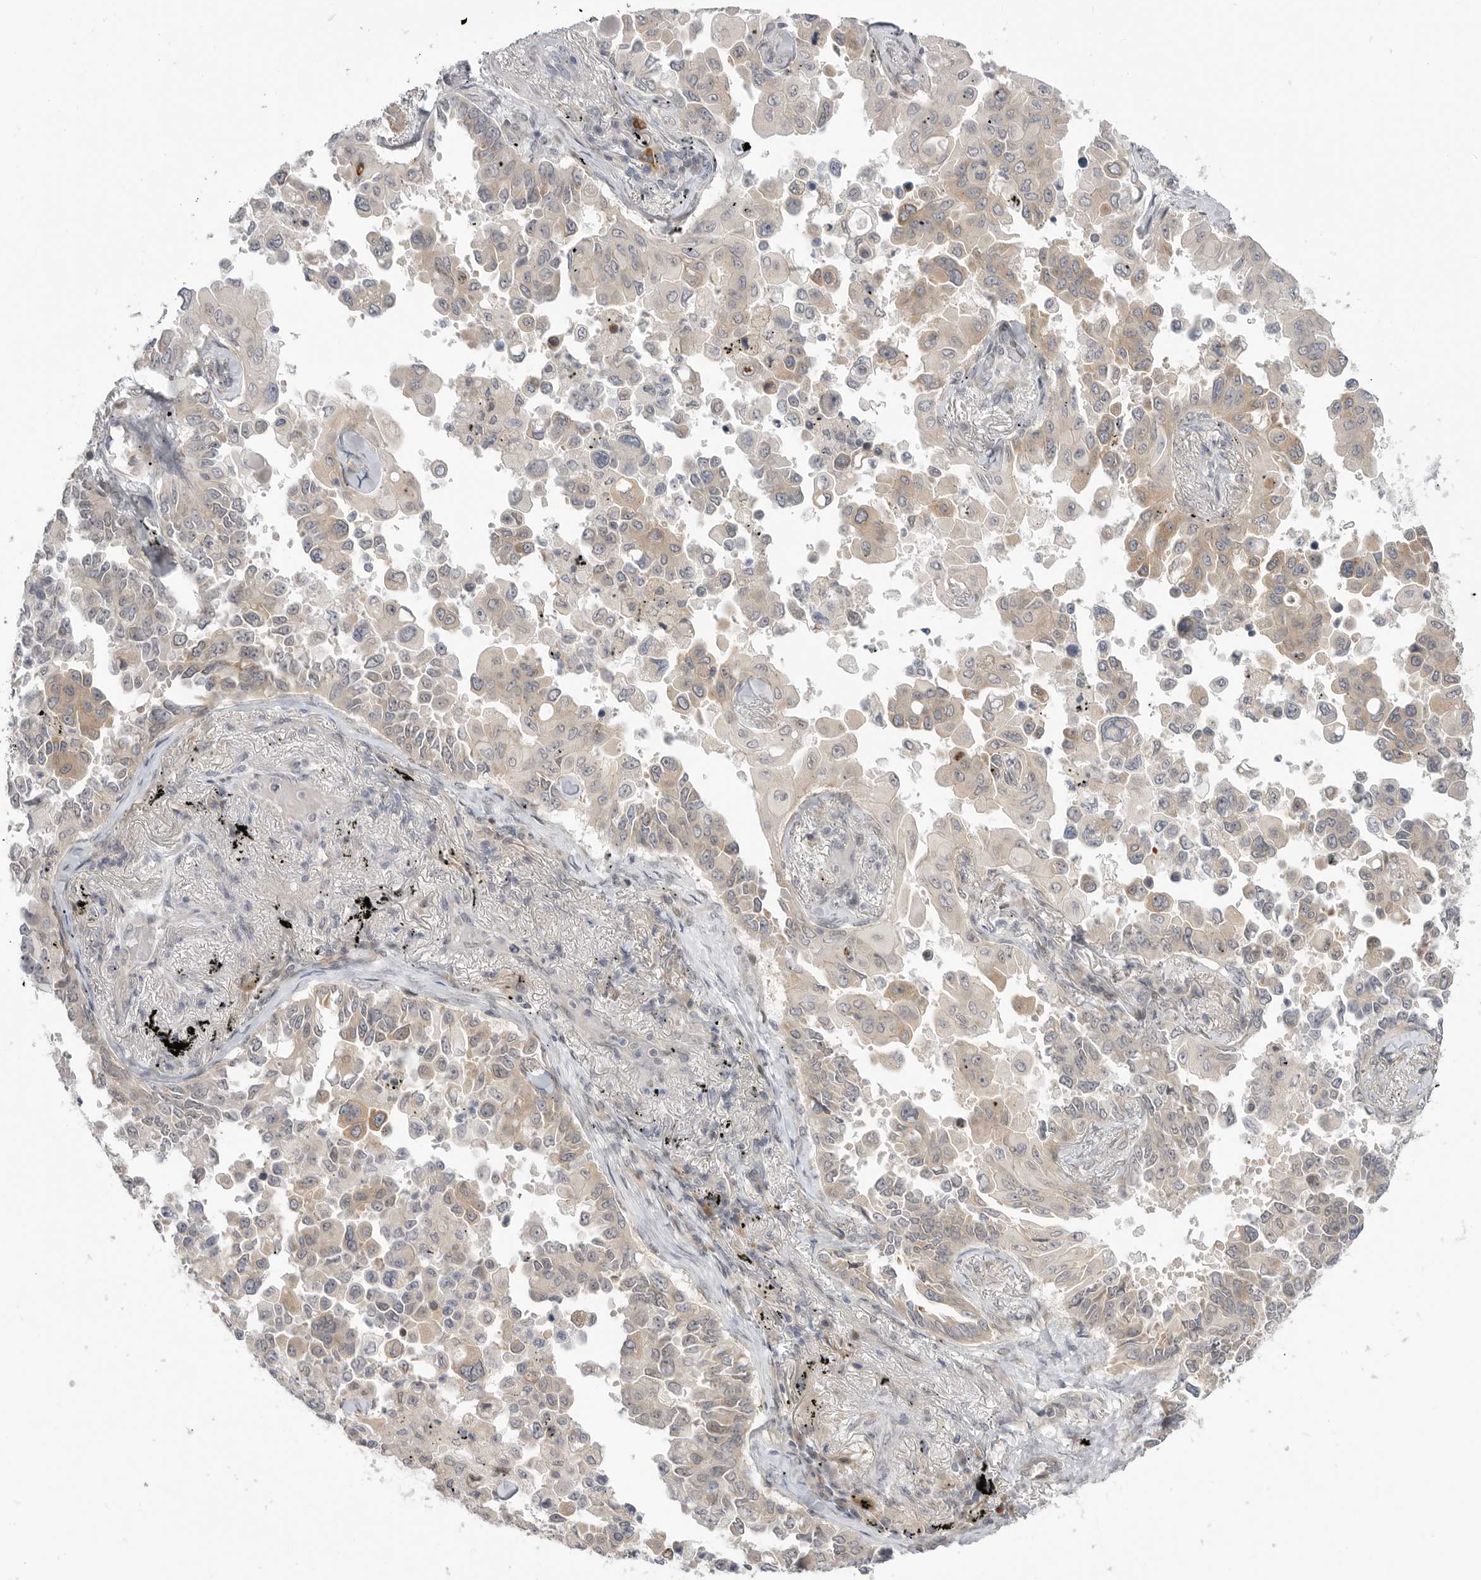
{"staining": {"intensity": "weak", "quantity": ">75%", "location": "cytoplasmic/membranous"}, "tissue": "lung cancer", "cell_type": "Tumor cells", "image_type": "cancer", "snomed": [{"axis": "morphology", "description": "Adenocarcinoma, NOS"}, {"axis": "topography", "description": "Lung"}], "caption": "Lung cancer tissue exhibits weak cytoplasmic/membranous expression in approximately >75% of tumor cells, visualized by immunohistochemistry. (DAB (3,3'-diaminobenzidine) = brown stain, brightfield microscopy at high magnification).", "gene": "GGT6", "patient": {"sex": "female", "age": 67}}